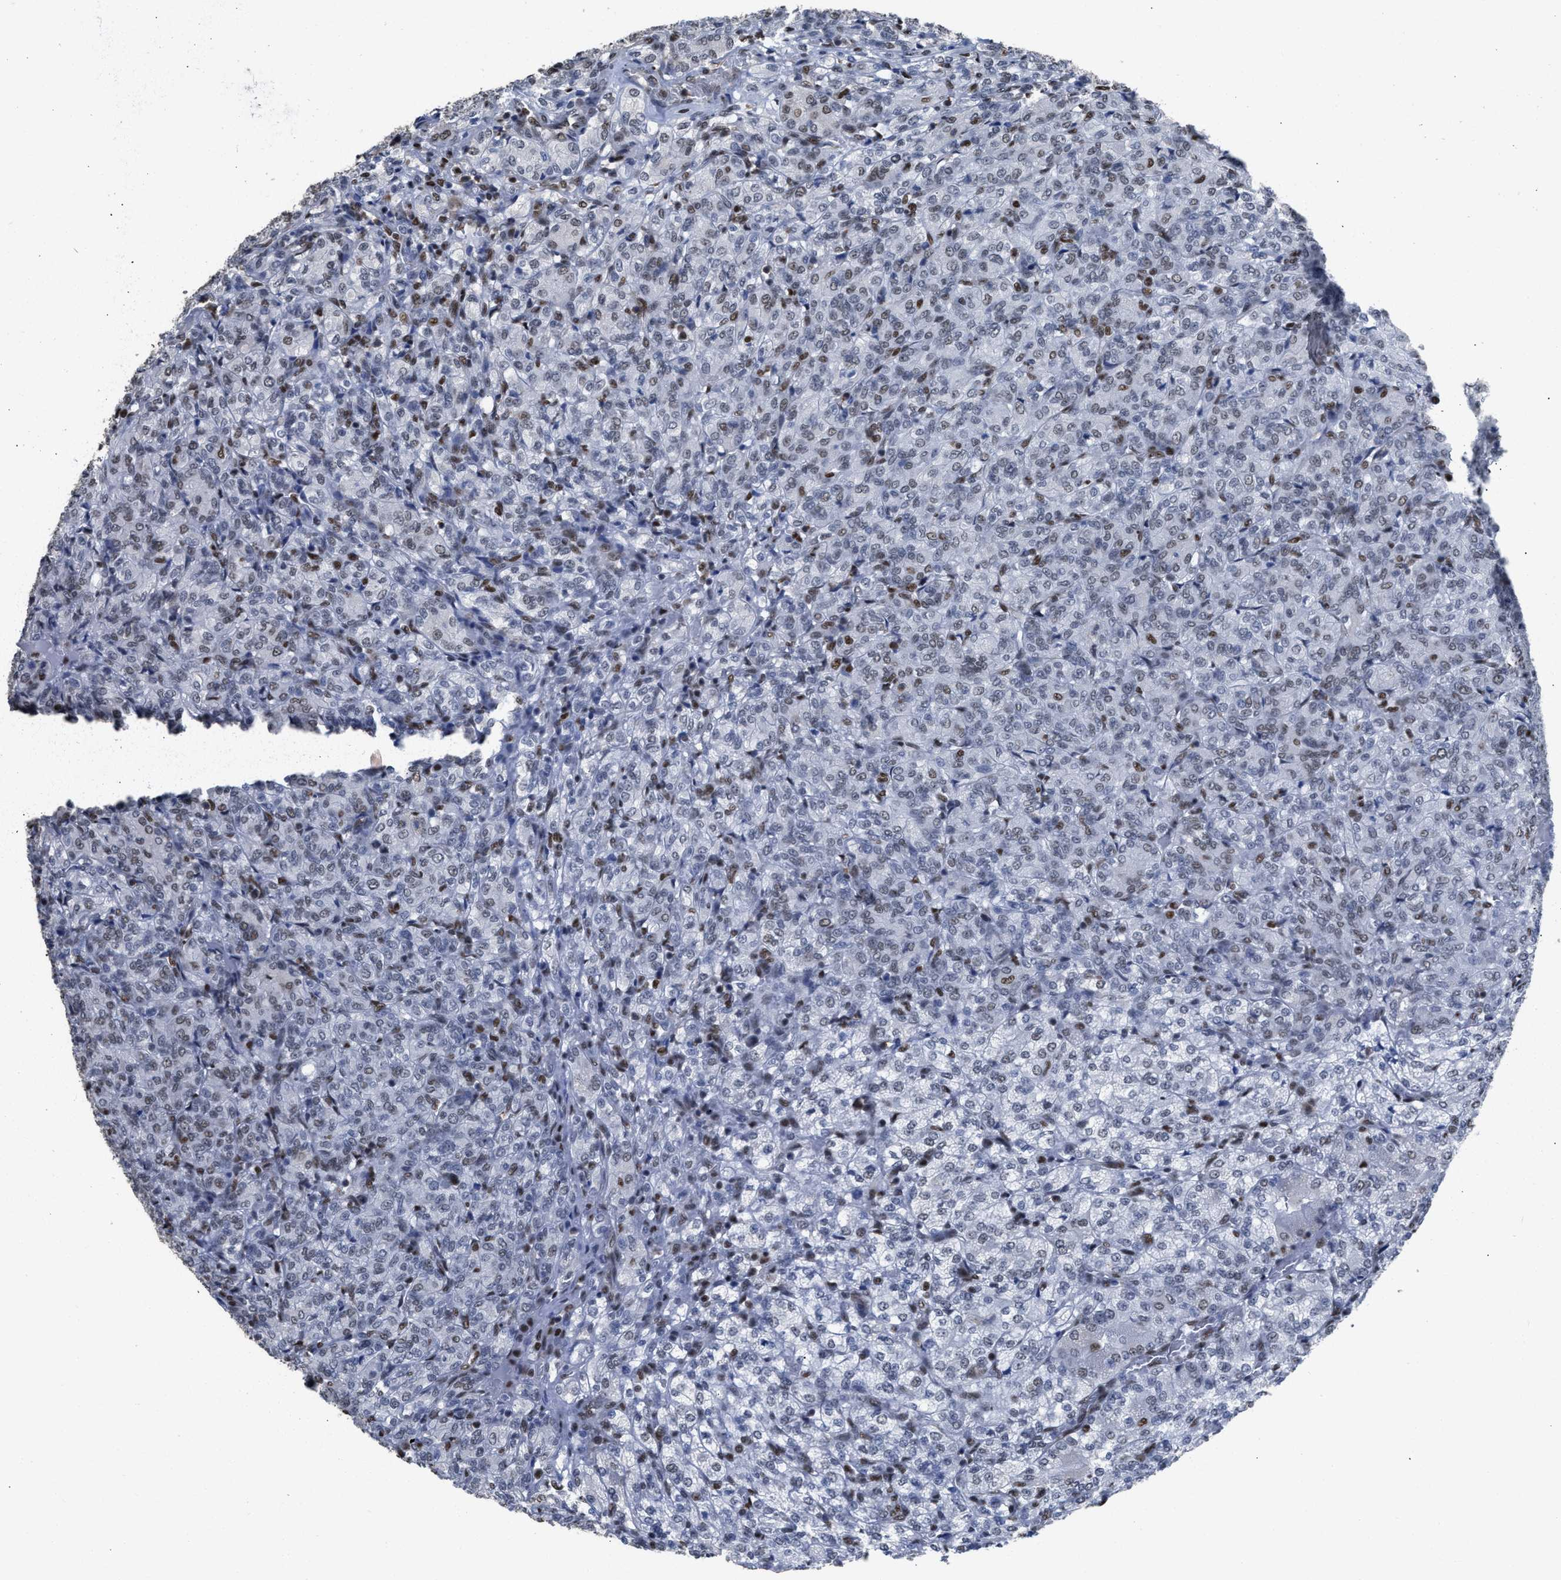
{"staining": {"intensity": "negative", "quantity": "none", "location": "none"}, "tissue": "renal cancer", "cell_type": "Tumor cells", "image_type": "cancer", "snomed": [{"axis": "morphology", "description": "Adenocarcinoma, NOS"}, {"axis": "topography", "description": "Kidney"}], "caption": "Renal cancer (adenocarcinoma) was stained to show a protein in brown. There is no significant staining in tumor cells.", "gene": "SCAF4", "patient": {"sex": "male", "age": 77}}